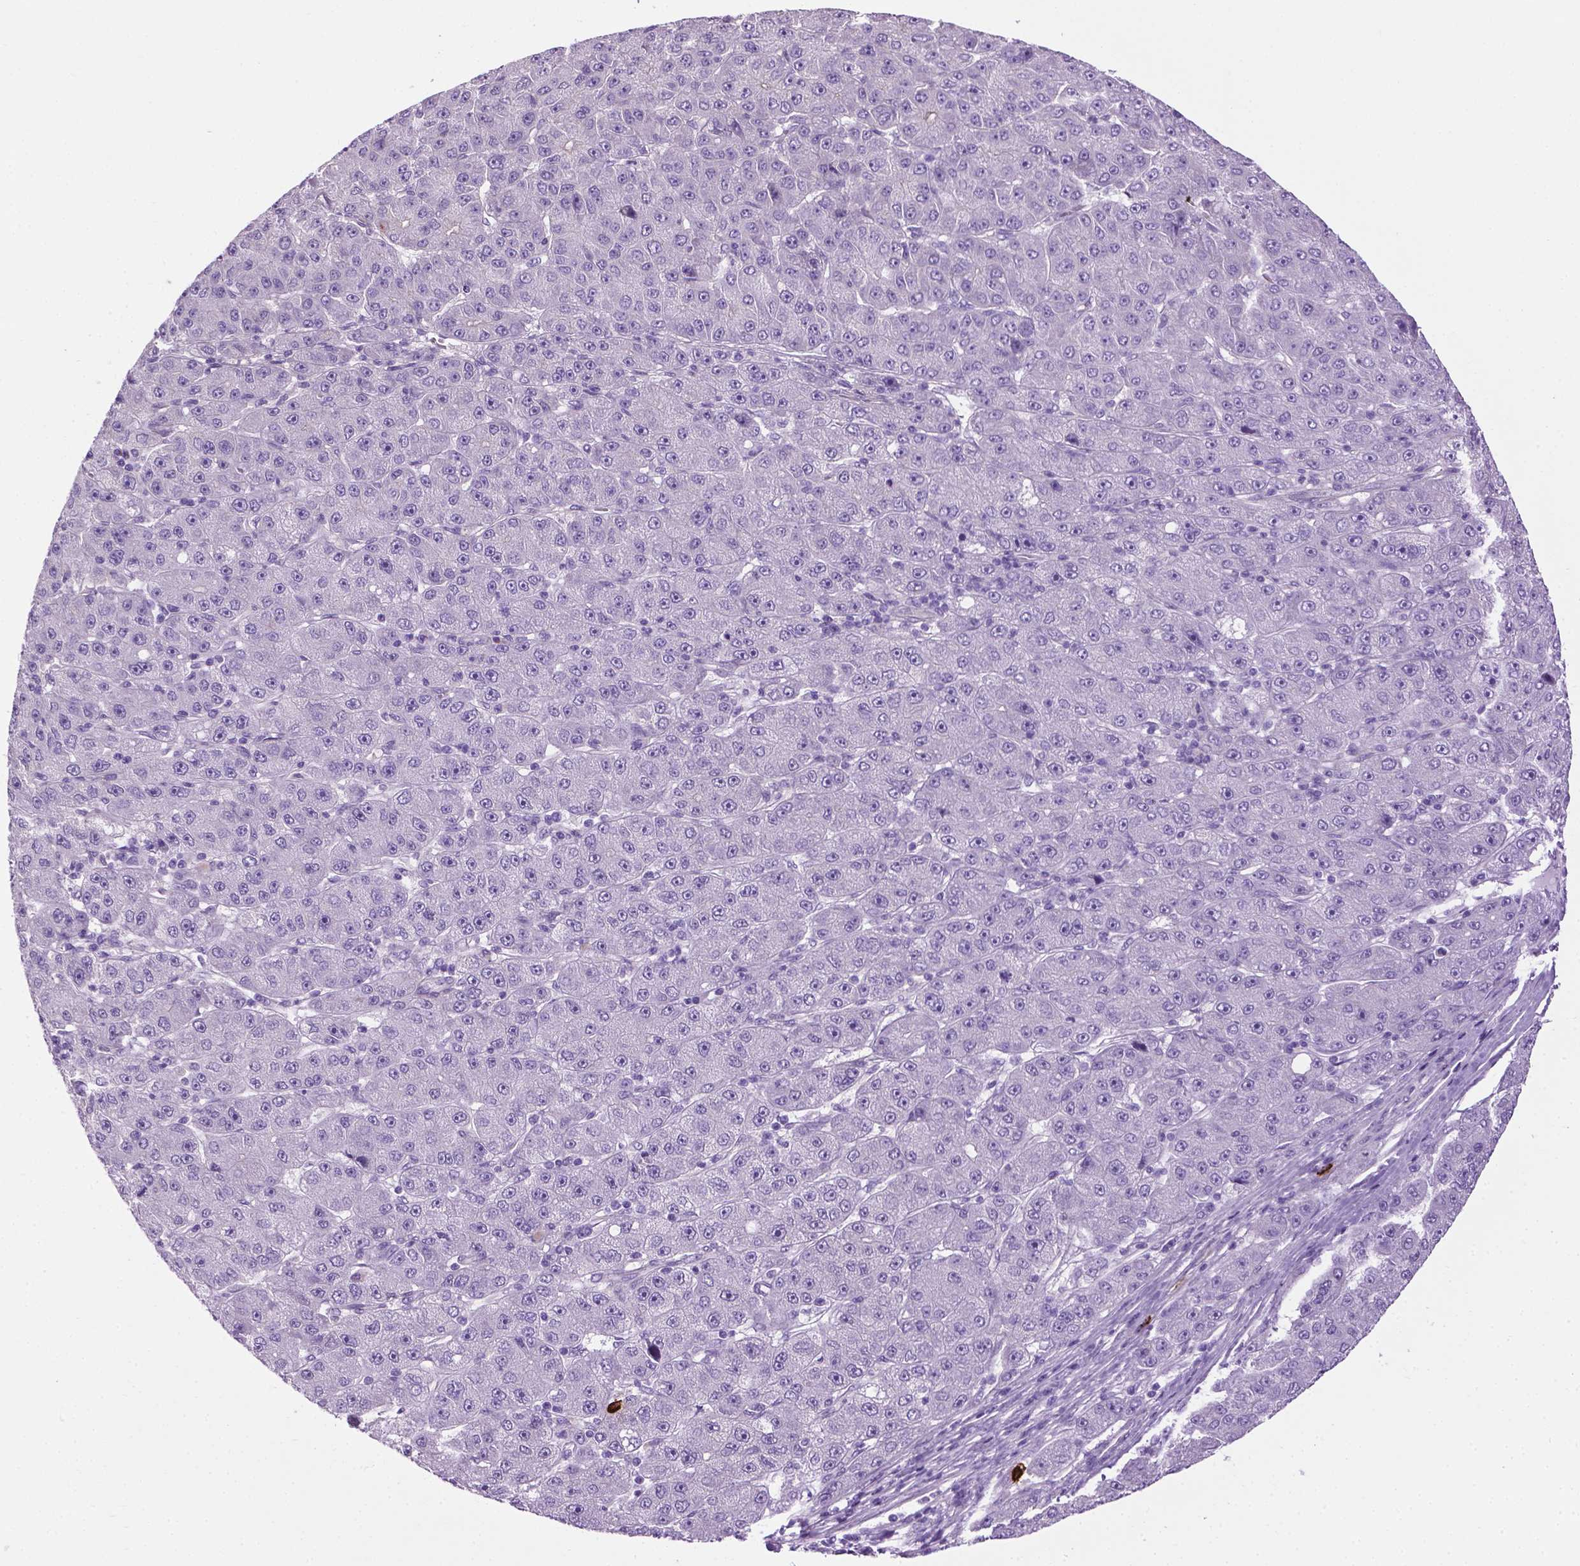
{"staining": {"intensity": "negative", "quantity": "none", "location": "none"}, "tissue": "liver cancer", "cell_type": "Tumor cells", "image_type": "cancer", "snomed": [{"axis": "morphology", "description": "Carcinoma, Hepatocellular, NOS"}, {"axis": "topography", "description": "Liver"}], "caption": "High magnification brightfield microscopy of liver cancer stained with DAB (3,3'-diaminobenzidine) (brown) and counterstained with hematoxylin (blue): tumor cells show no significant expression.", "gene": "SPECC1L", "patient": {"sex": "male", "age": 67}}